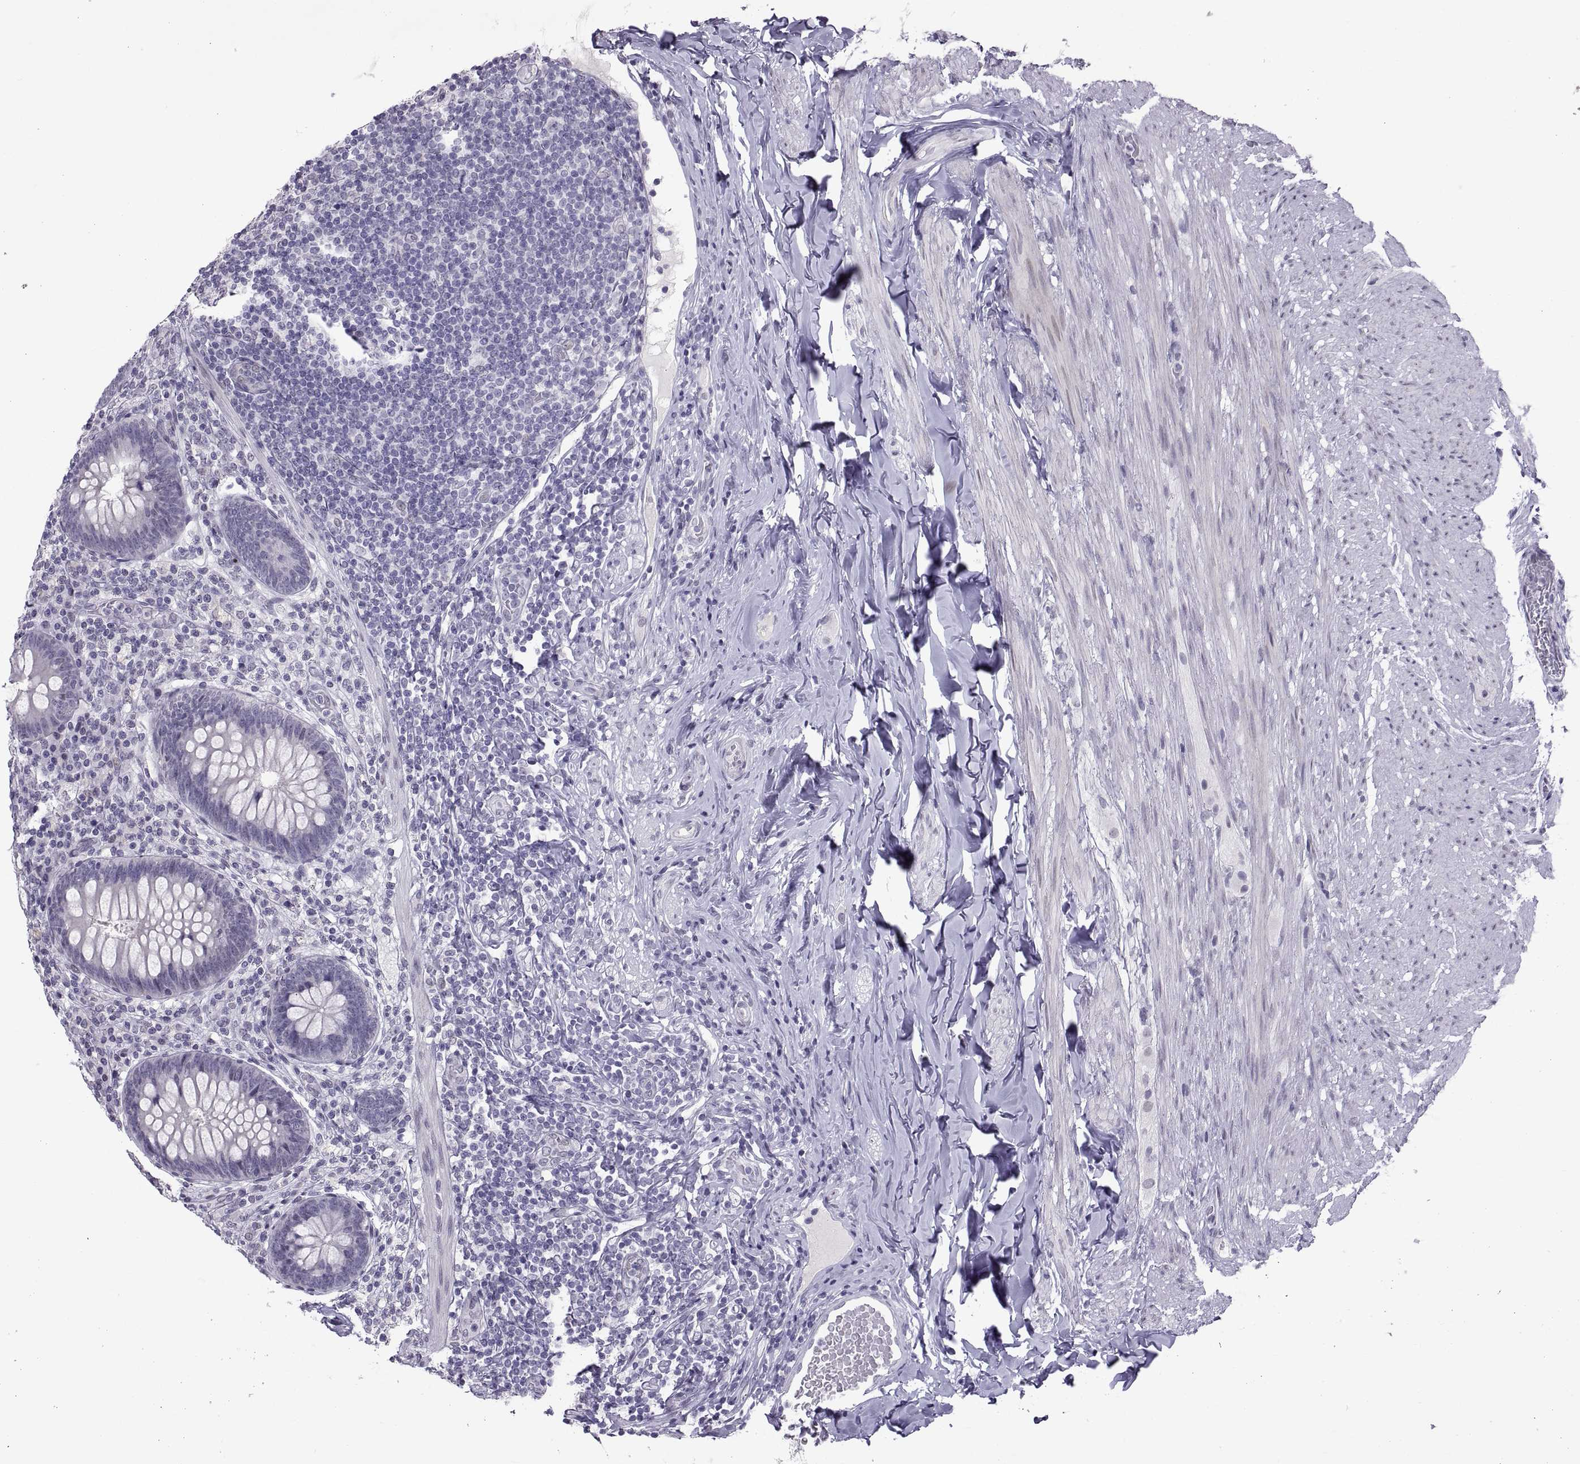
{"staining": {"intensity": "negative", "quantity": "none", "location": "none"}, "tissue": "appendix", "cell_type": "Glandular cells", "image_type": "normal", "snomed": [{"axis": "morphology", "description": "Normal tissue, NOS"}, {"axis": "topography", "description": "Appendix"}], "caption": "This is a histopathology image of IHC staining of unremarkable appendix, which shows no positivity in glandular cells.", "gene": "KRT77", "patient": {"sex": "male", "age": 47}}